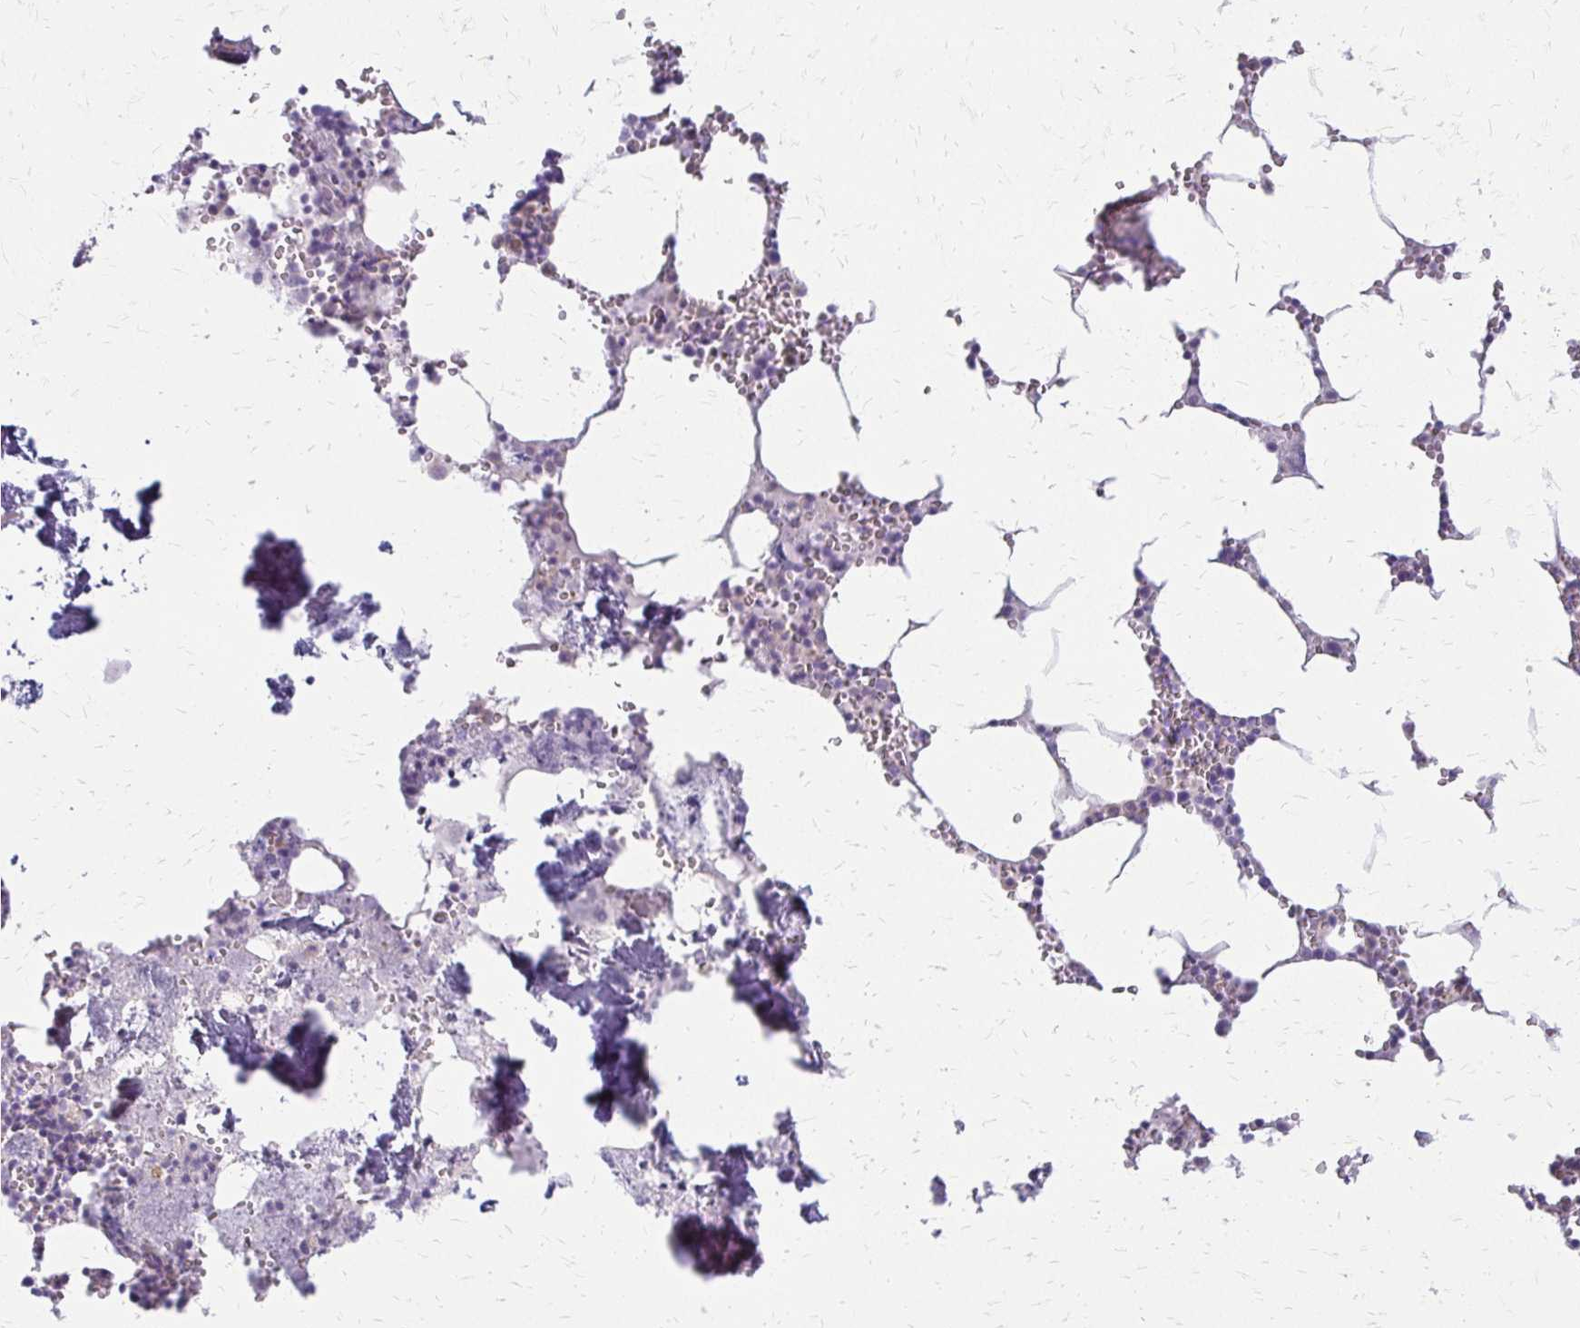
{"staining": {"intensity": "moderate", "quantity": "<25%", "location": "cytoplasmic/membranous"}, "tissue": "bone marrow", "cell_type": "Hematopoietic cells", "image_type": "normal", "snomed": [{"axis": "morphology", "description": "Normal tissue, NOS"}, {"axis": "topography", "description": "Bone marrow"}], "caption": "Immunohistochemical staining of benign bone marrow reveals <25% levels of moderate cytoplasmic/membranous protein staining in approximately <25% of hematopoietic cells. (brown staining indicates protein expression, while blue staining denotes nuclei).", "gene": "ACP5", "patient": {"sex": "male", "age": 54}}